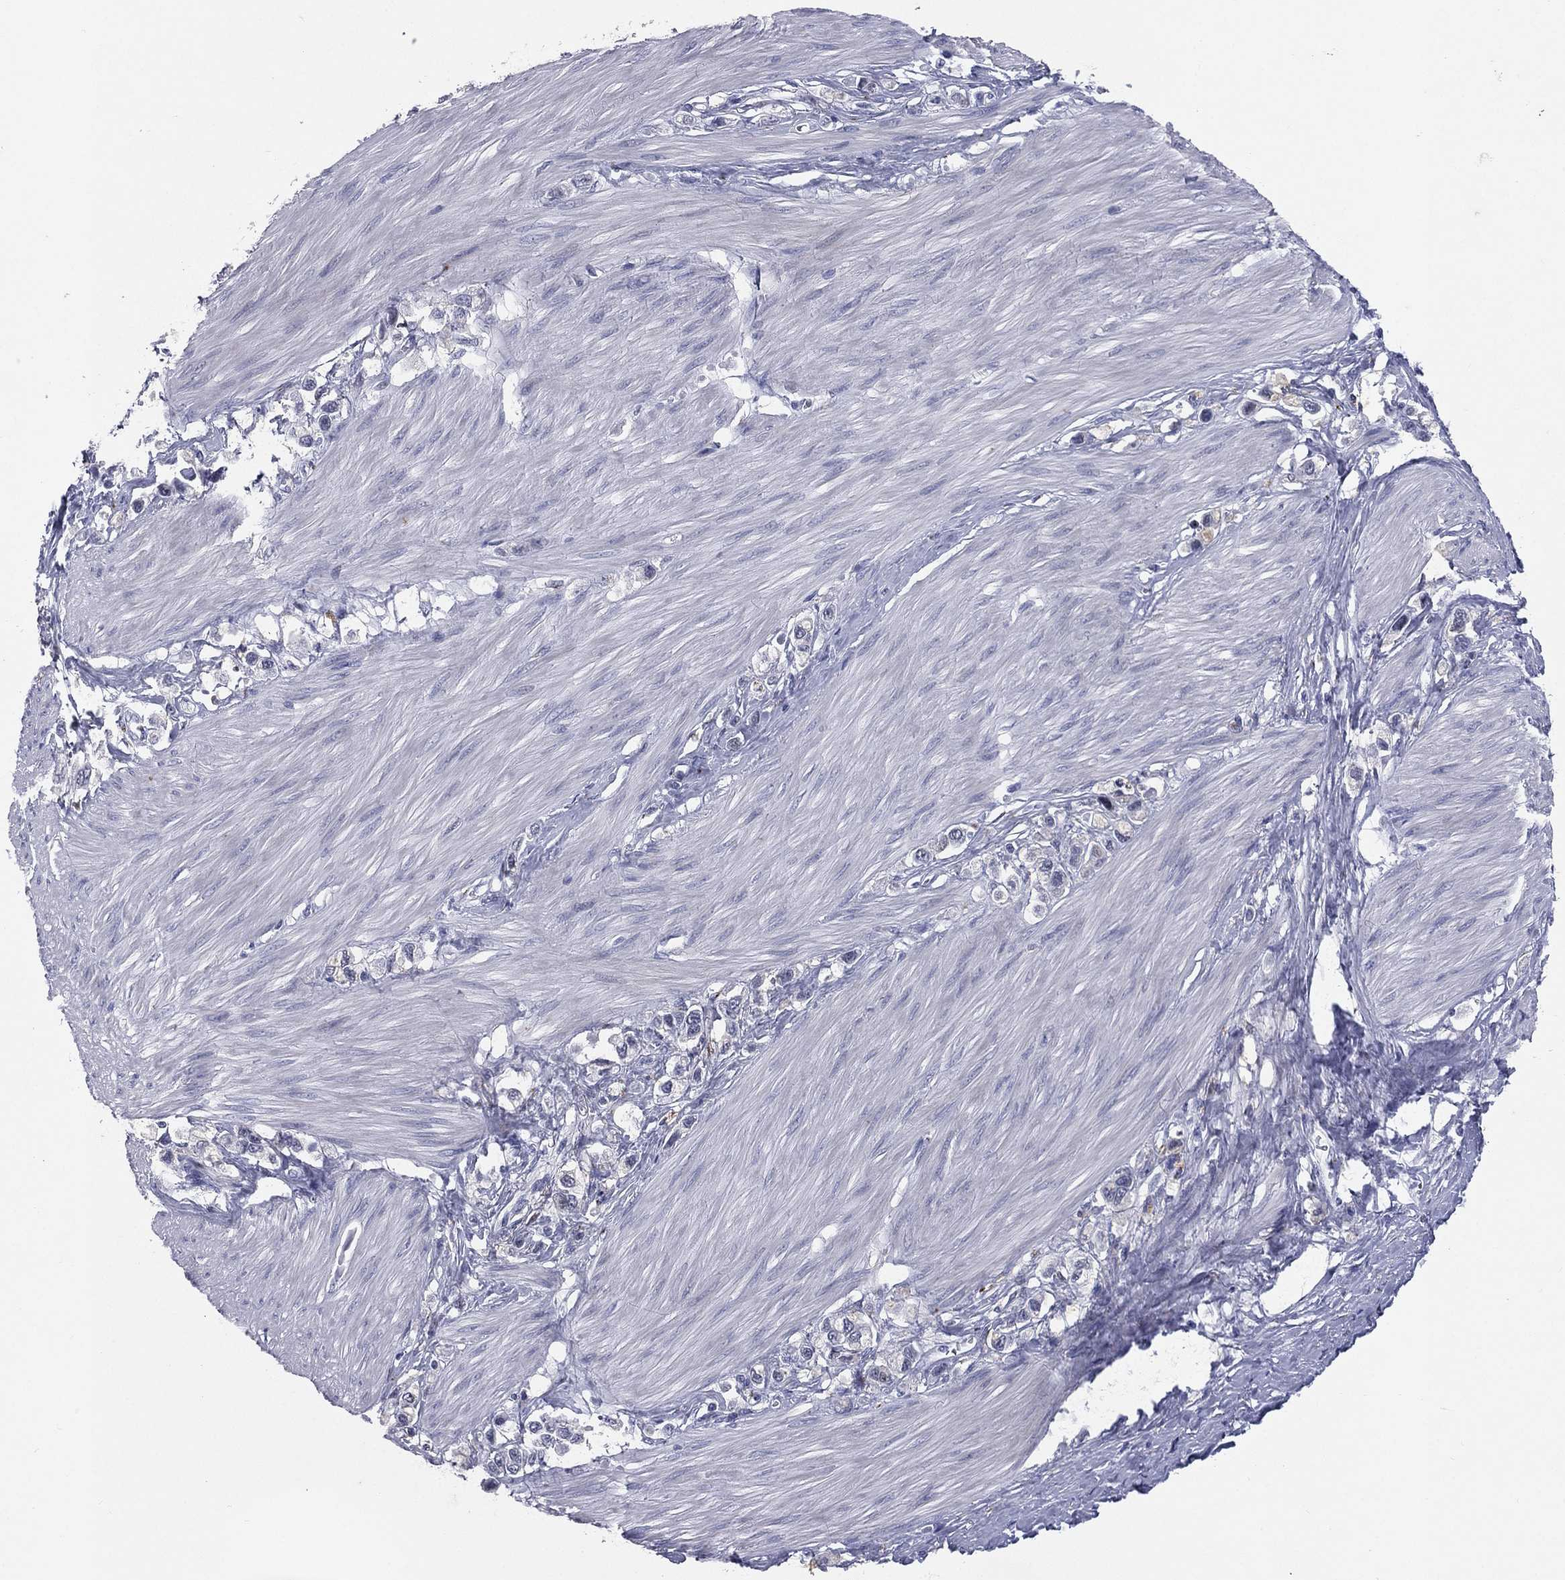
{"staining": {"intensity": "negative", "quantity": "none", "location": "none"}, "tissue": "stomach cancer", "cell_type": "Tumor cells", "image_type": "cancer", "snomed": [{"axis": "morphology", "description": "Normal tissue, NOS"}, {"axis": "morphology", "description": "Adenocarcinoma, NOS"}, {"axis": "morphology", "description": "Adenocarcinoma, High grade"}, {"axis": "topography", "description": "Stomach, upper"}, {"axis": "topography", "description": "Stomach"}], "caption": "Stomach cancer (adenocarcinoma) was stained to show a protein in brown. There is no significant positivity in tumor cells.", "gene": "HLA-DOA", "patient": {"sex": "female", "age": 65}}